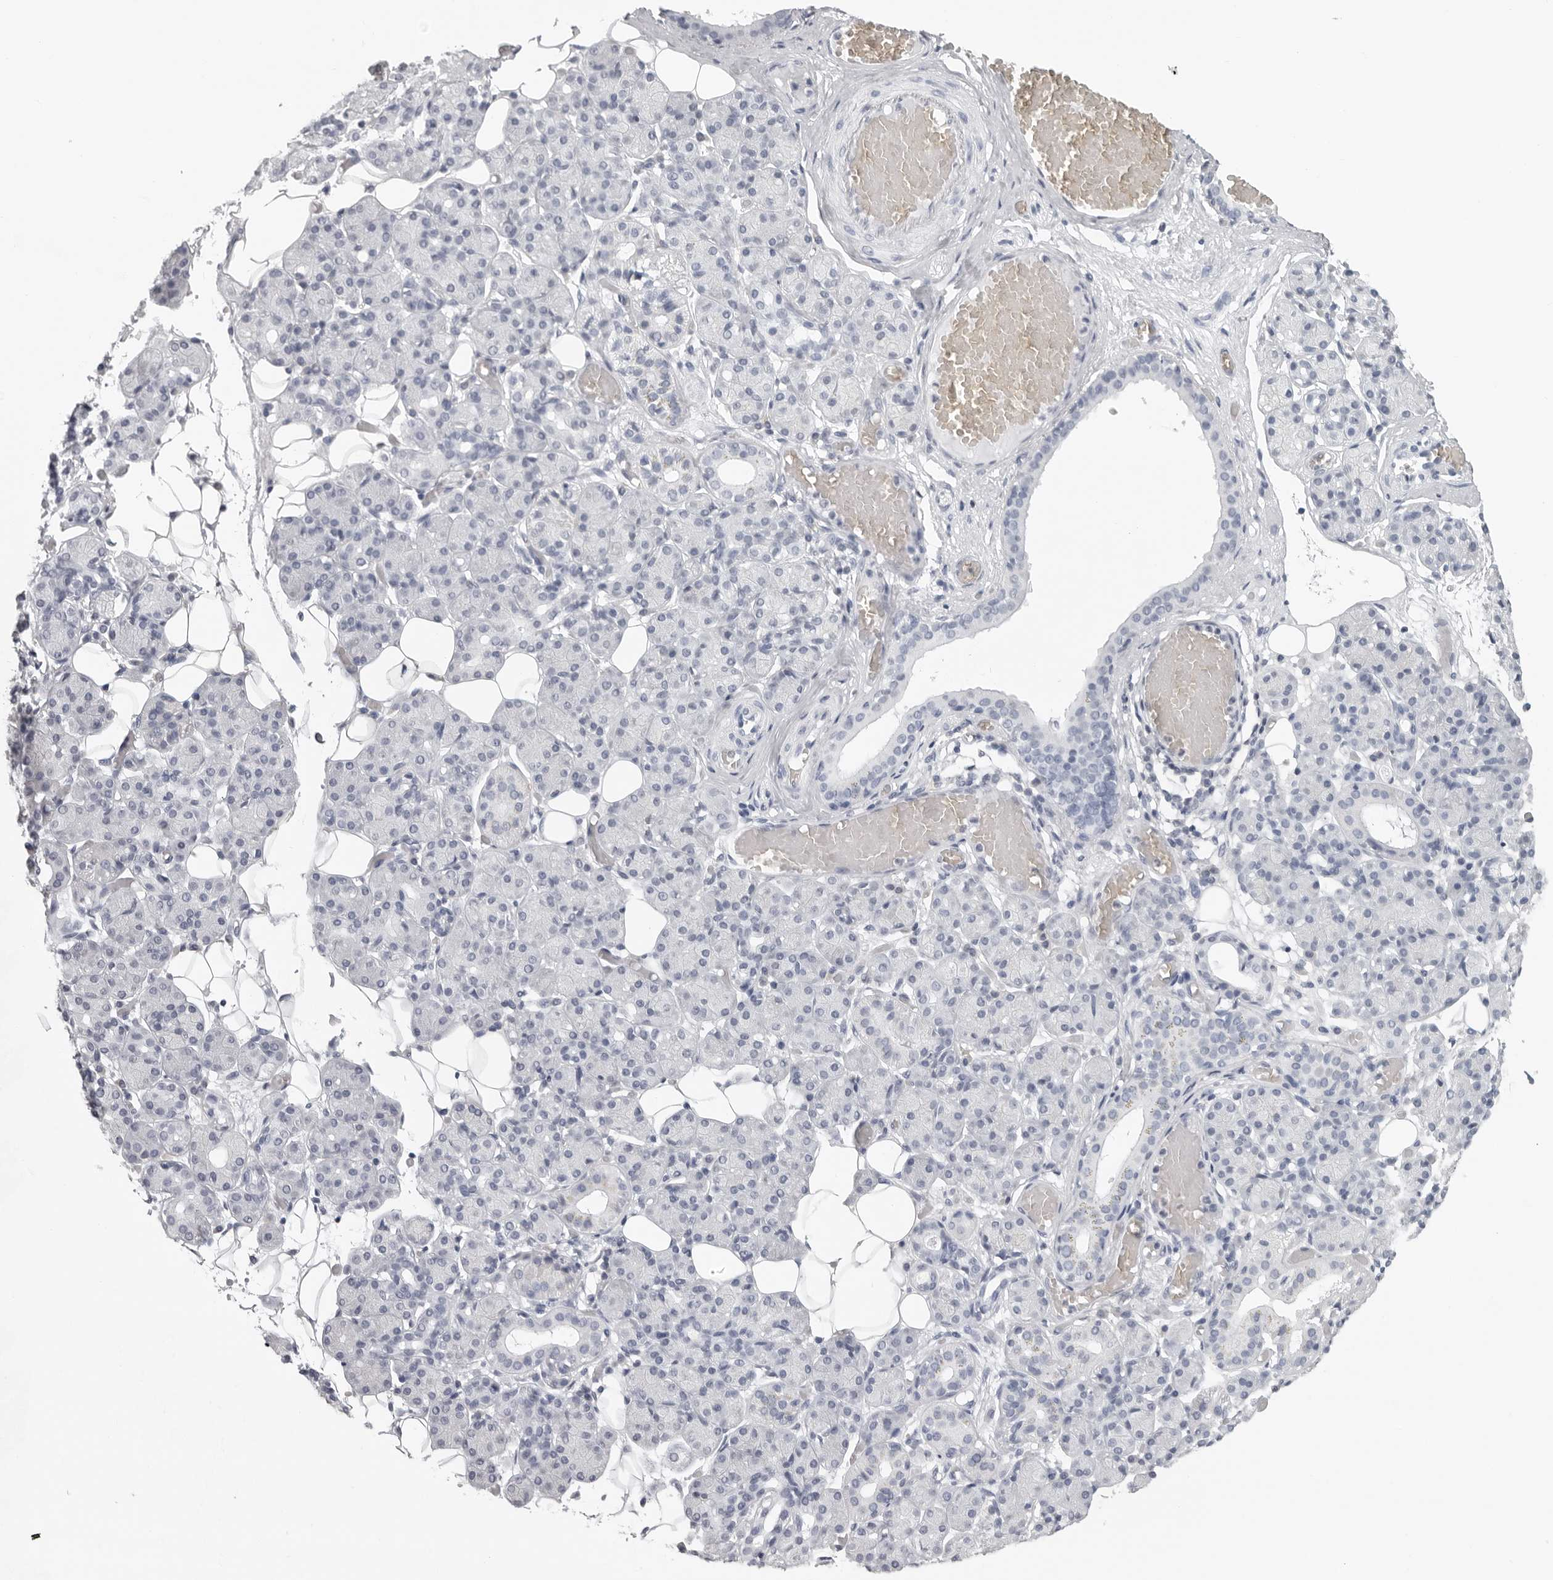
{"staining": {"intensity": "negative", "quantity": "none", "location": "none"}, "tissue": "salivary gland", "cell_type": "Glandular cells", "image_type": "normal", "snomed": [{"axis": "morphology", "description": "Normal tissue, NOS"}, {"axis": "topography", "description": "Salivary gland"}], "caption": "Photomicrograph shows no protein positivity in glandular cells of benign salivary gland. (Brightfield microscopy of DAB (3,3'-diaminobenzidine) immunohistochemistry at high magnification).", "gene": "EPB41", "patient": {"sex": "male", "age": 63}}